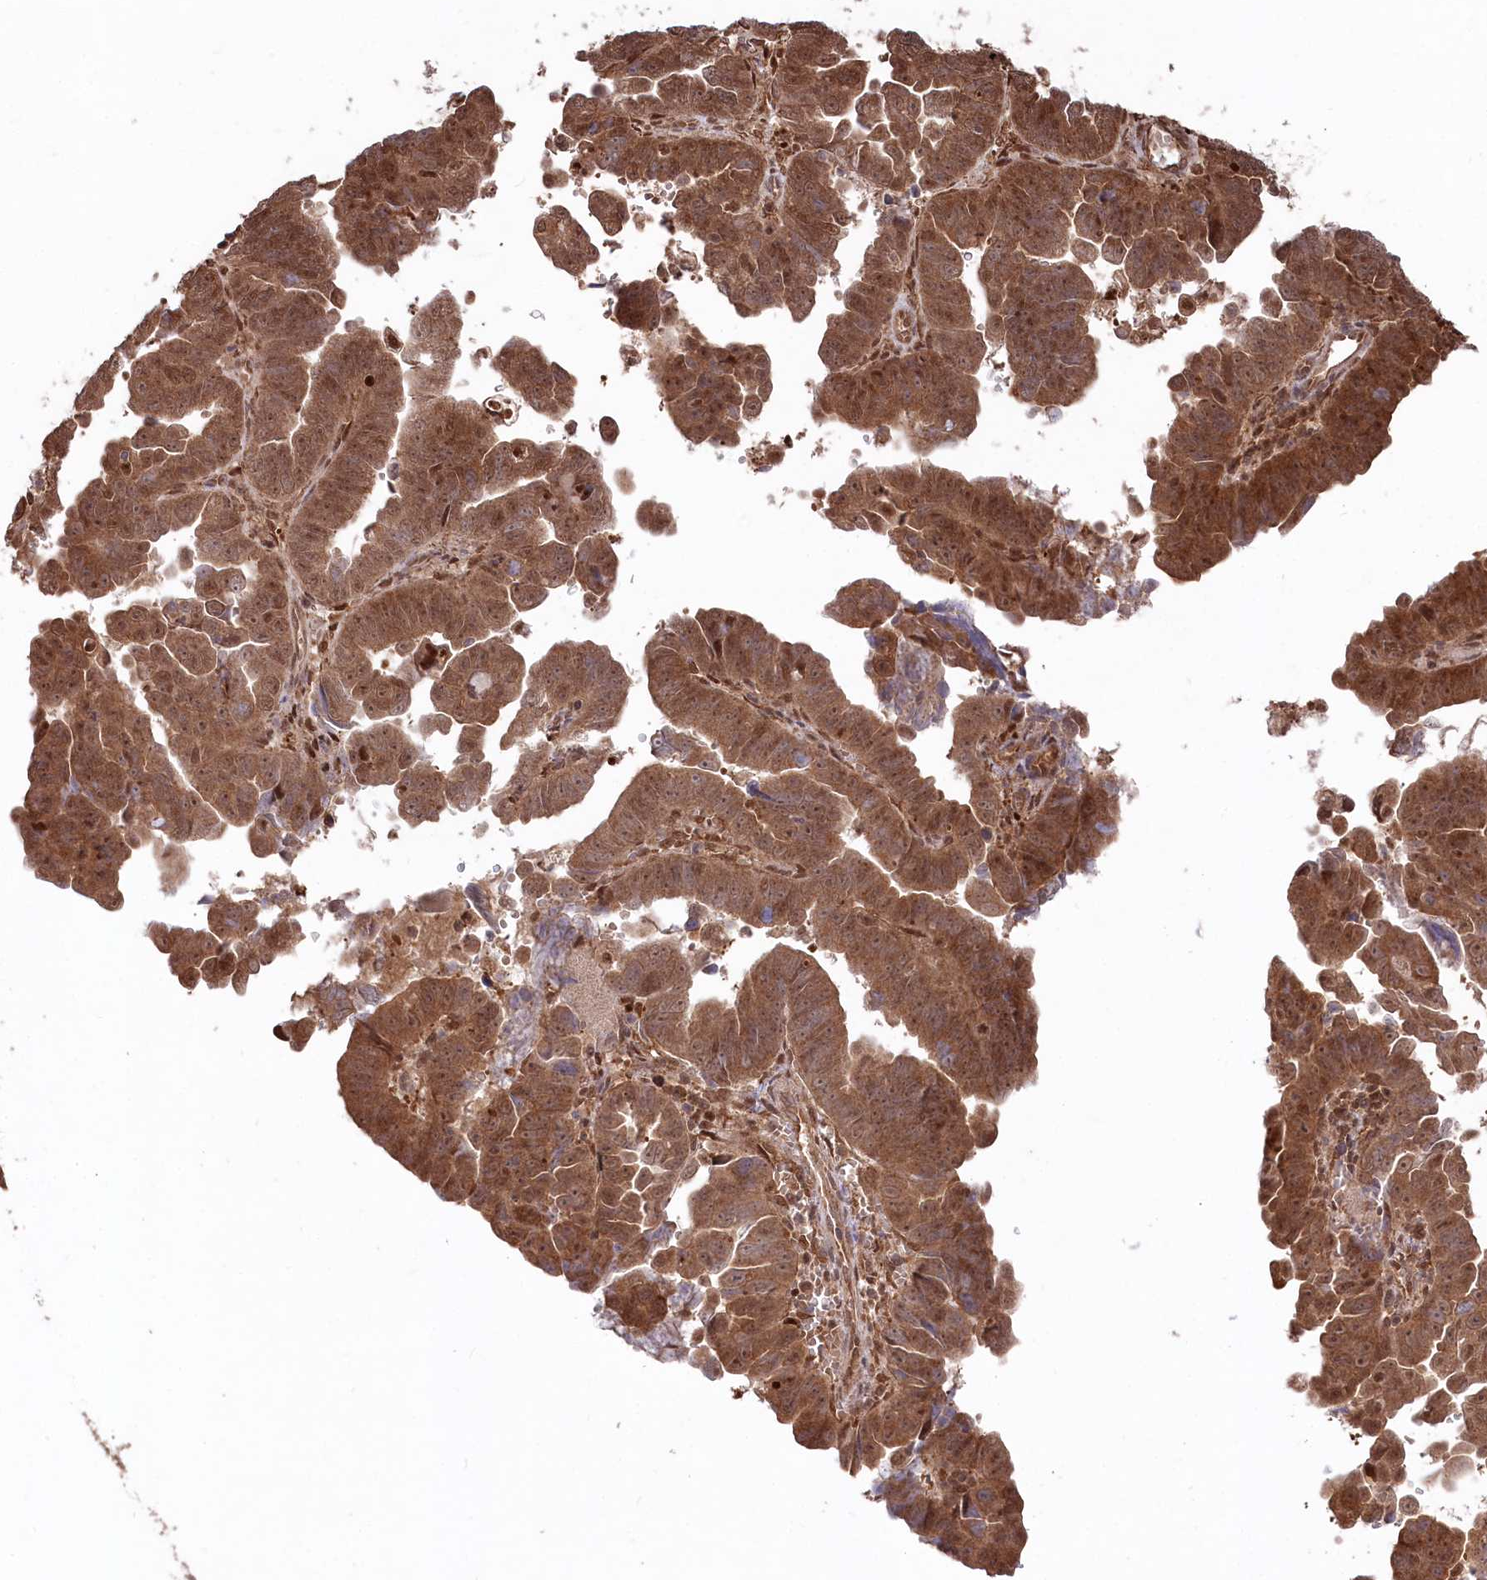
{"staining": {"intensity": "strong", "quantity": ">75%", "location": "cytoplasmic/membranous,nuclear"}, "tissue": "endometrial cancer", "cell_type": "Tumor cells", "image_type": "cancer", "snomed": [{"axis": "morphology", "description": "Adenocarcinoma, NOS"}, {"axis": "topography", "description": "Endometrium"}], "caption": "Immunohistochemical staining of endometrial cancer demonstrates high levels of strong cytoplasmic/membranous and nuclear protein expression in about >75% of tumor cells.", "gene": "PSMA1", "patient": {"sex": "female", "age": 75}}